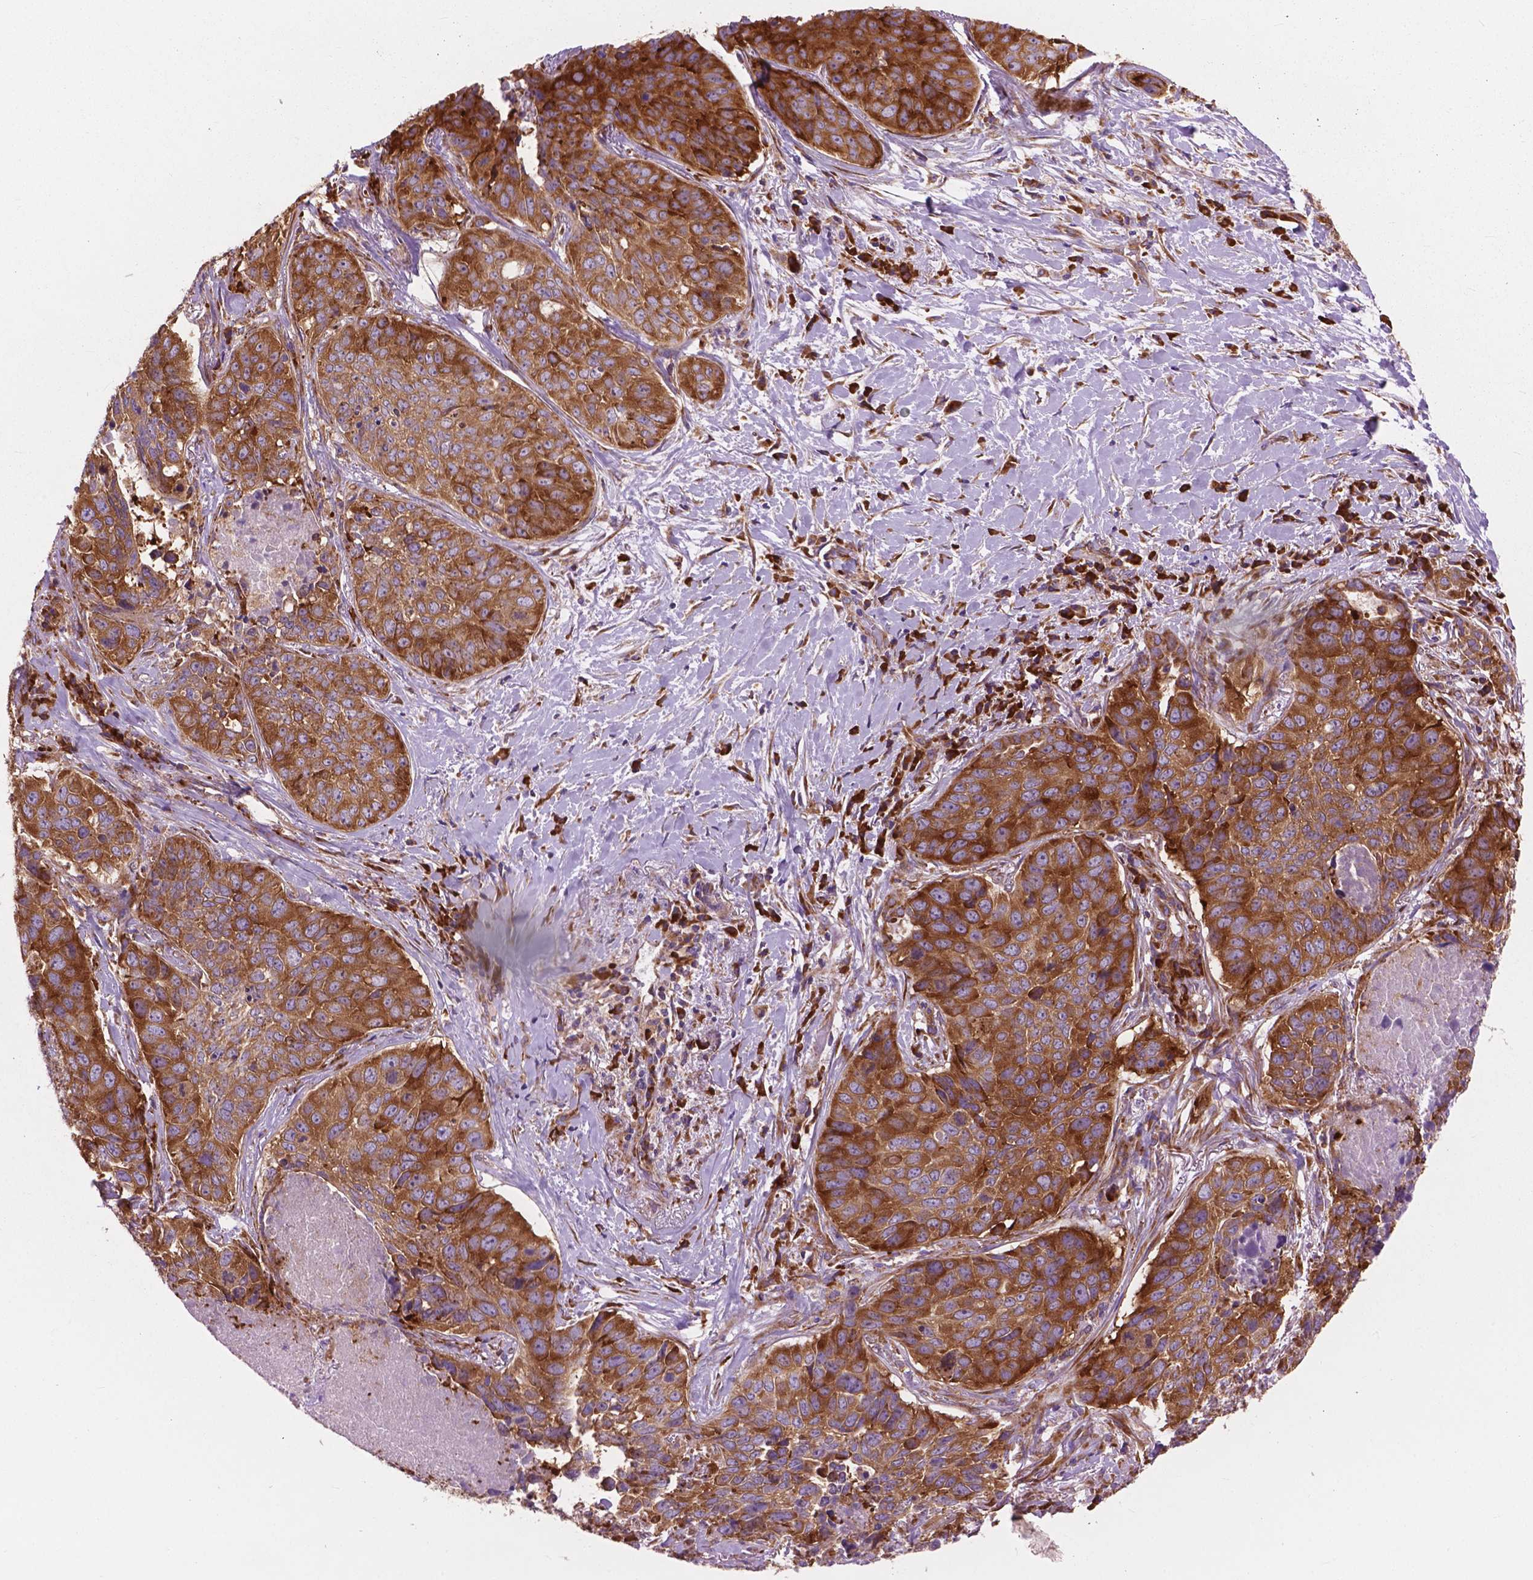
{"staining": {"intensity": "moderate", "quantity": ">75%", "location": "cytoplasmic/membranous"}, "tissue": "lung cancer", "cell_type": "Tumor cells", "image_type": "cancer", "snomed": [{"axis": "morphology", "description": "Normal tissue, NOS"}, {"axis": "morphology", "description": "Squamous cell carcinoma, NOS"}, {"axis": "topography", "description": "Bronchus"}, {"axis": "topography", "description": "Lung"}], "caption": "Lung squamous cell carcinoma stained for a protein (brown) exhibits moderate cytoplasmic/membranous positive staining in about >75% of tumor cells.", "gene": "RPL37A", "patient": {"sex": "male", "age": 64}}